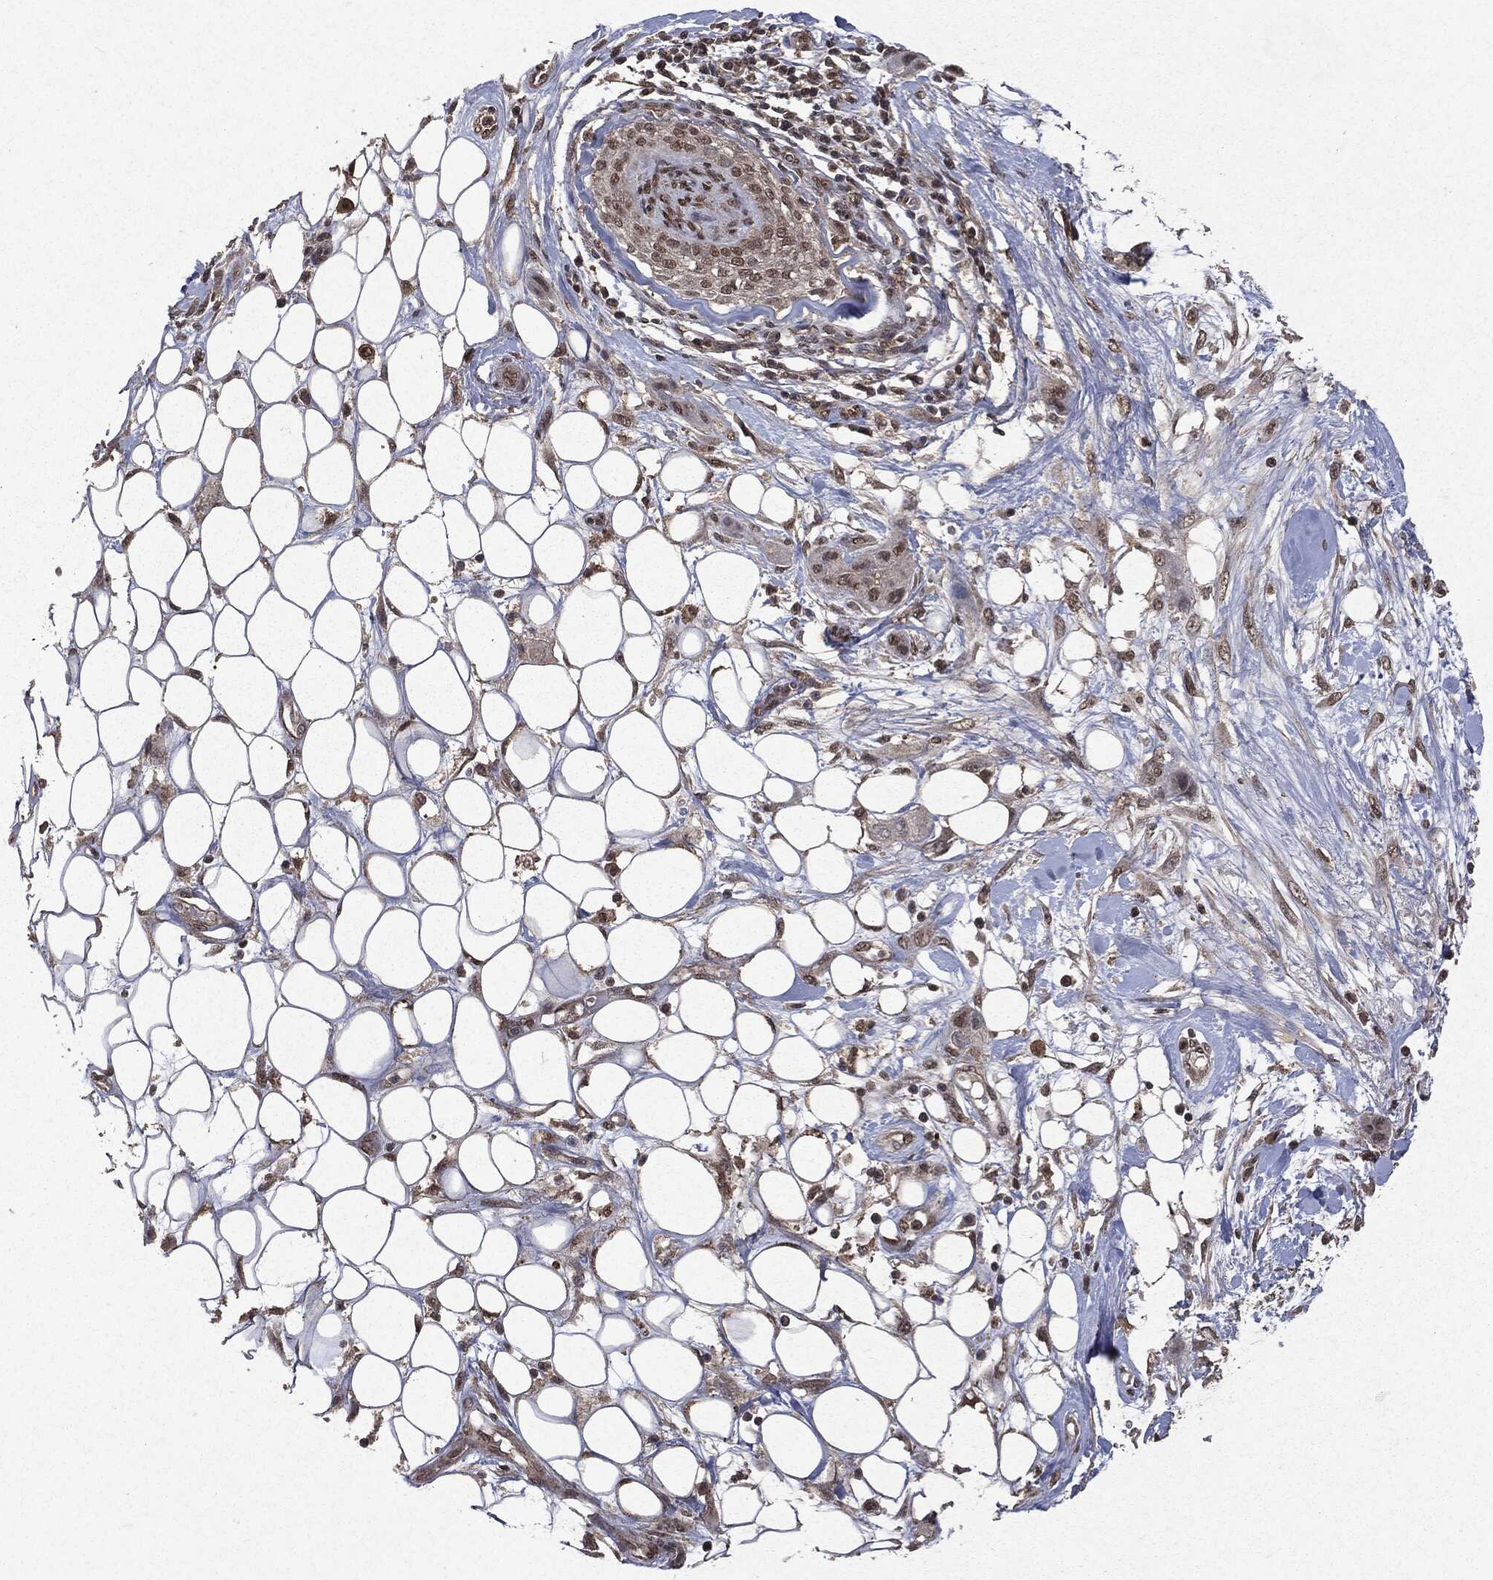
{"staining": {"intensity": "moderate", "quantity": ">75%", "location": "nuclear"}, "tissue": "skin cancer", "cell_type": "Tumor cells", "image_type": "cancer", "snomed": [{"axis": "morphology", "description": "Squamous cell carcinoma, NOS"}, {"axis": "topography", "description": "Skin"}], "caption": "The immunohistochemical stain labels moderate nuclear positivity in tumor cells of skin cancer (squamous cell carcinoma) tissue.", "gene": "PEBP1", "patient": {"sex": "male", "age": 79}}